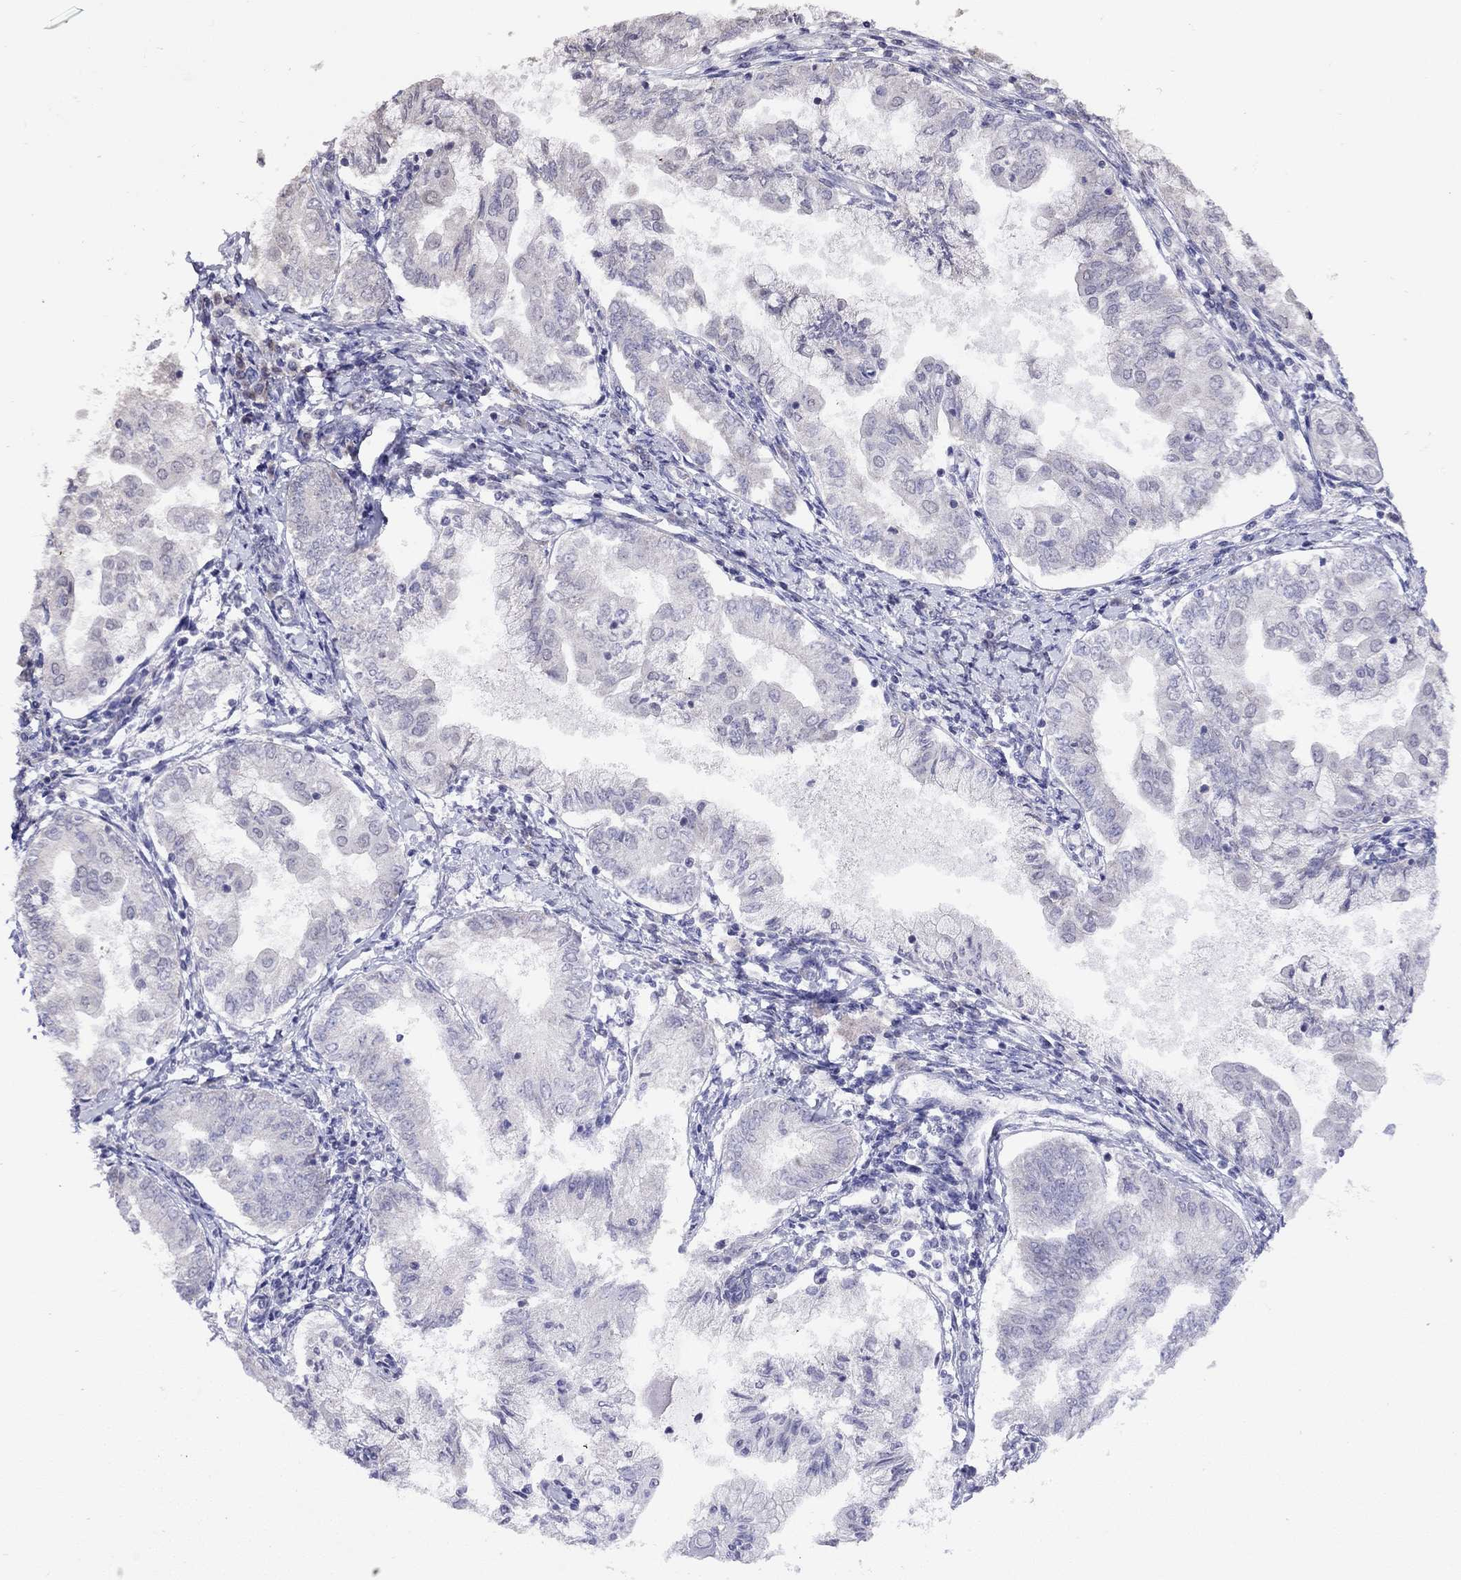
{"staining": {"intensity": "negative", "quantity": "none", "location": "none"}, "tissue": "endometrial cancer", "cell_type": "Tumor cells", "image_type": "cancer", "snomed": [{"axis": "morphology", "description": "Adenocarcinoma, NOS"}, {"axis": "topography", "description": "Endometrium"}], "caption": "Immunohistochemistry histopathology image of neoplastic tissue: endometrial cancer stained with DAB displays no significant protein staining in tumor cells.", "gene": "HES5", "patient": {"sex": "female", "age": 68}}